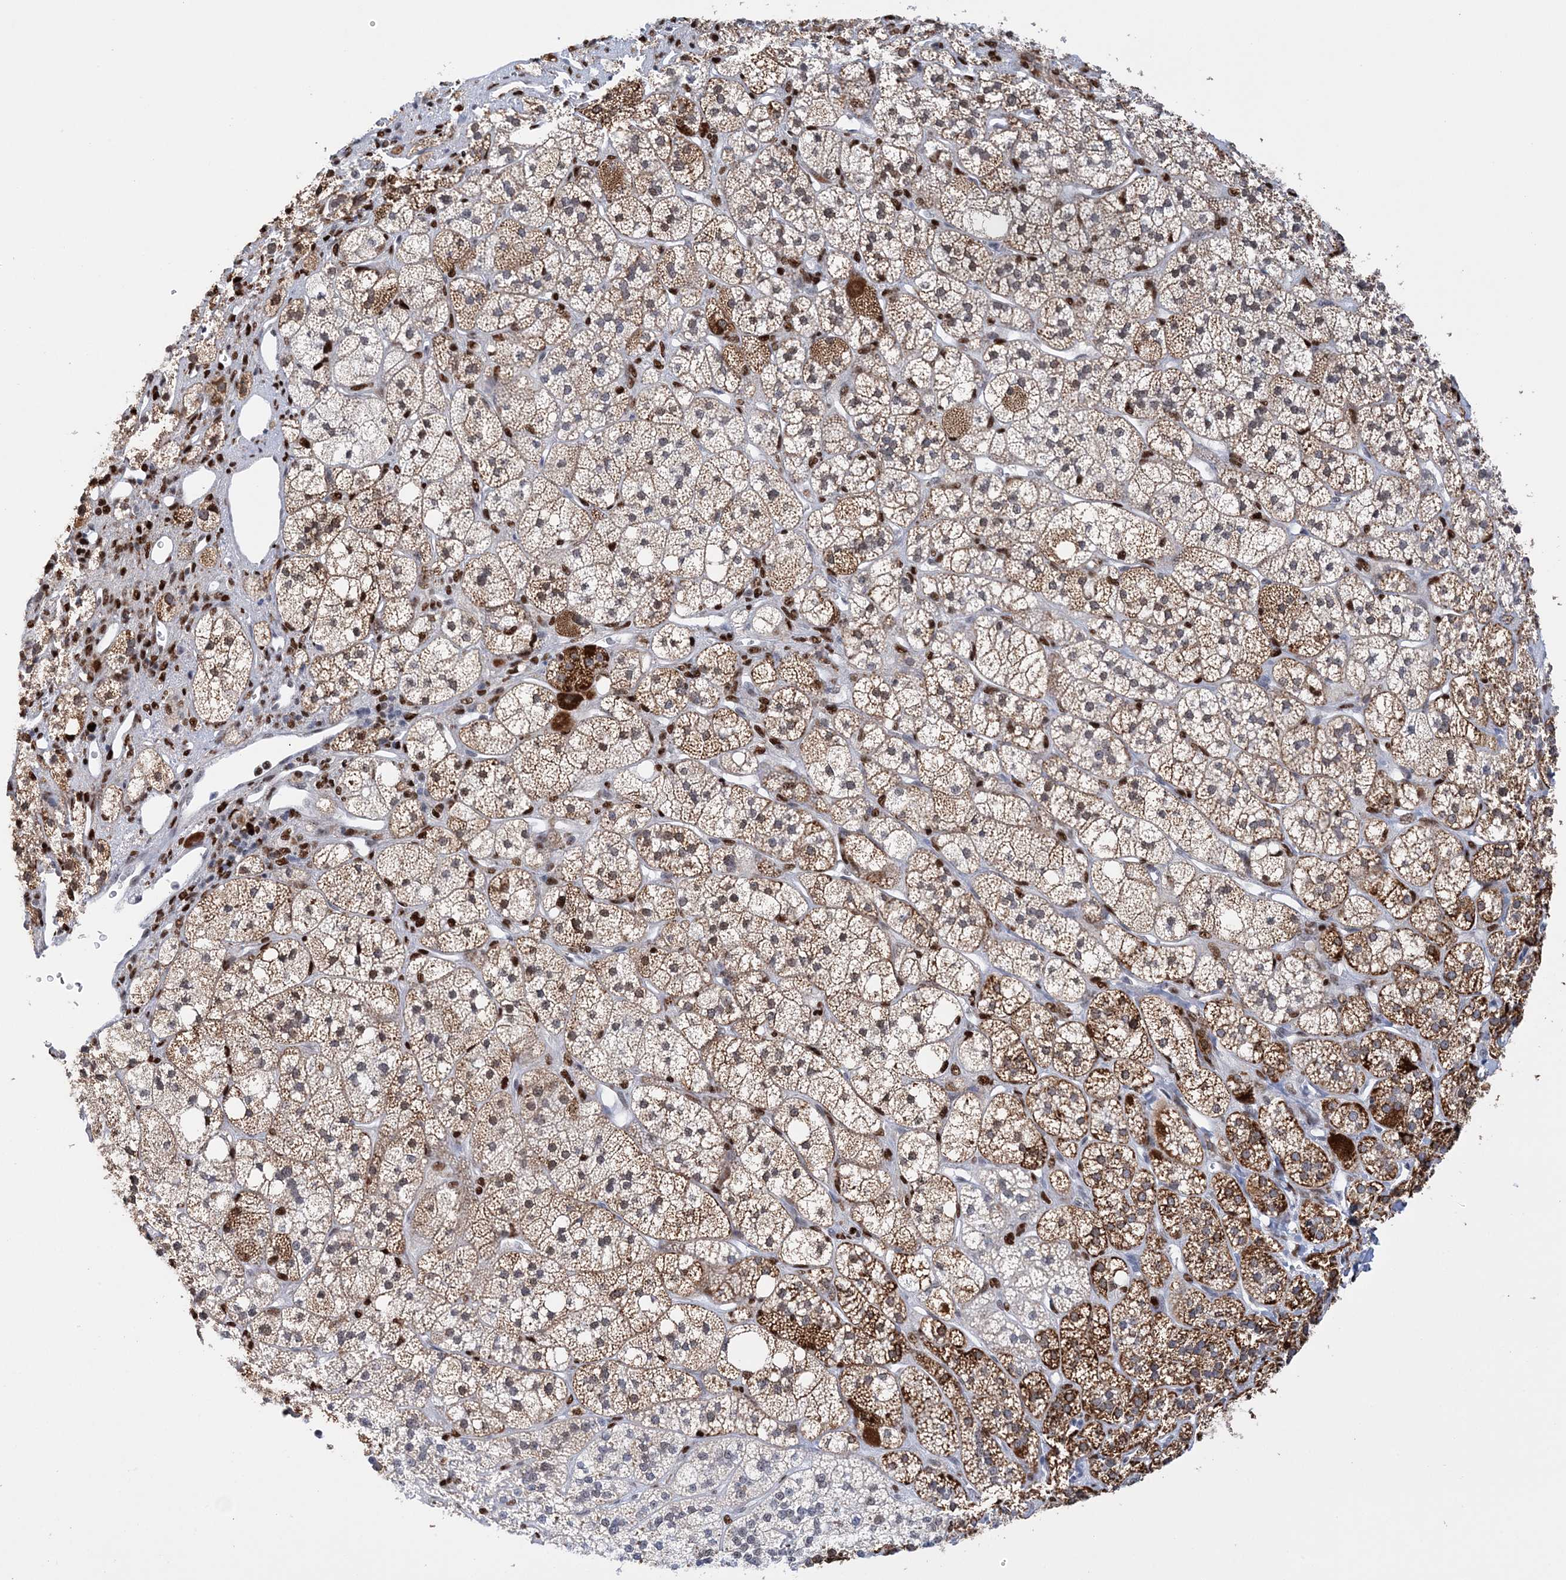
{"staining": {"intensity": "moderate", "quantity": ">75%", "location": "cytoplasmic/membranous,nuclear"}, "tissue": "adrenal gland", "cell_type": "Glandular cells", "image_type": "normal", "snomed": [{"axis": "morphology", "description": "Normal tissue, NOS"}, {"axis": "topography", "description": "Adrenal gland"}], "caption": "Moderate cytoplasmic/membranous,nuclear positivity is seen in about >75% of glandular cells in benign adrenal gland. (IHC, brightfield microscopy, high magnification).", "gene": "NIT2", "patient": {"sex": "male", "age": 61}}